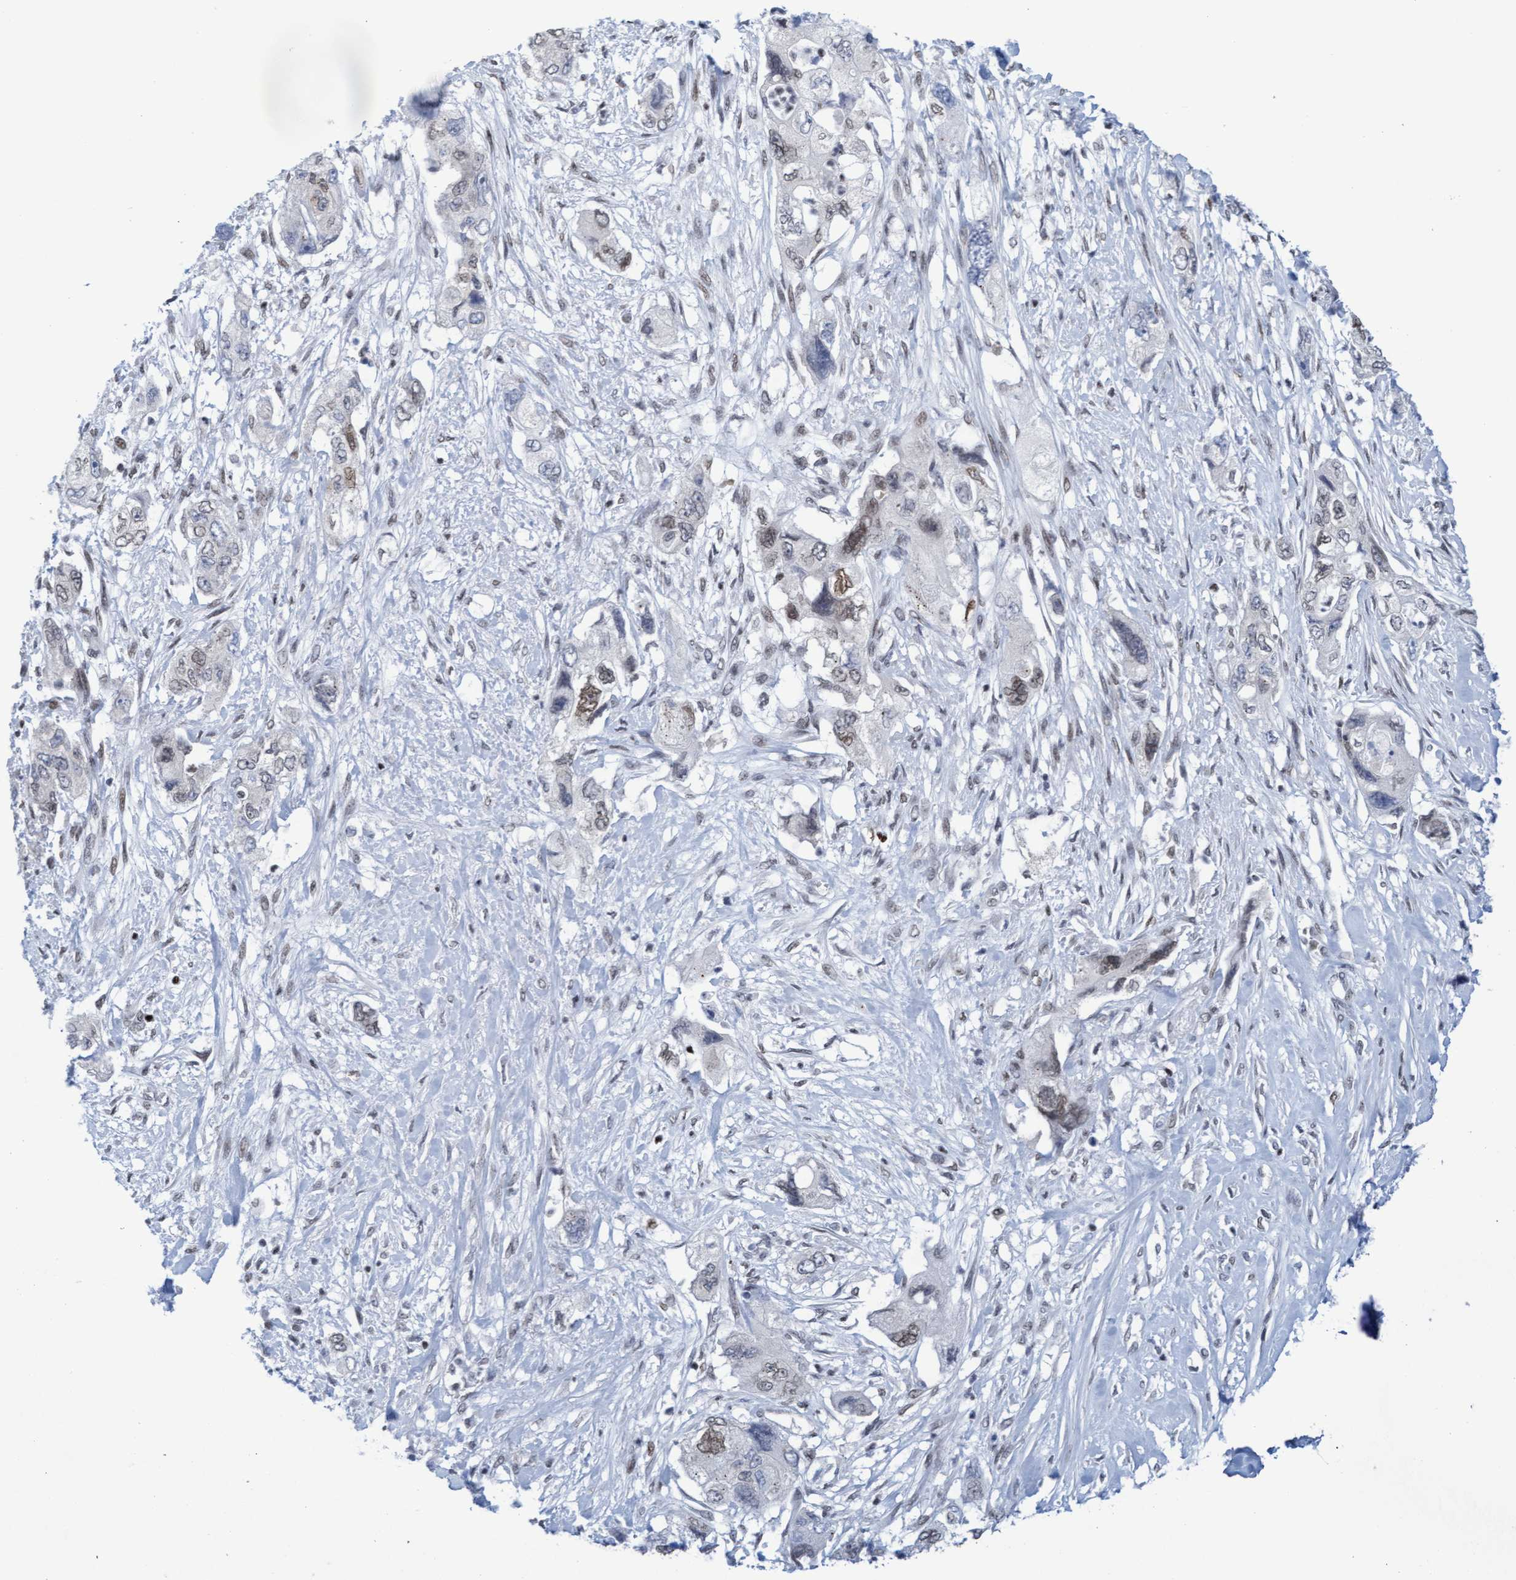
{"staining": {"intensity": "weak", "quantity": "<25%", "location": "nuclear"}, "tissue": "pancreatic cancer", "cell_type": "Tumor cells", "image_type": "cancer", "snomed": [{"axis": "morphology", "description": "Adenocarcinoma, NOS"}, {"axis": "topography", "description": "Pancreas"}], "caption": "A photomicrograph of human pancreatic cancer (adenocarcinoma) is negative for staining in tumor cells.", "gene": "GLRX2", "patient": {"sex": "female", "age": 73}}